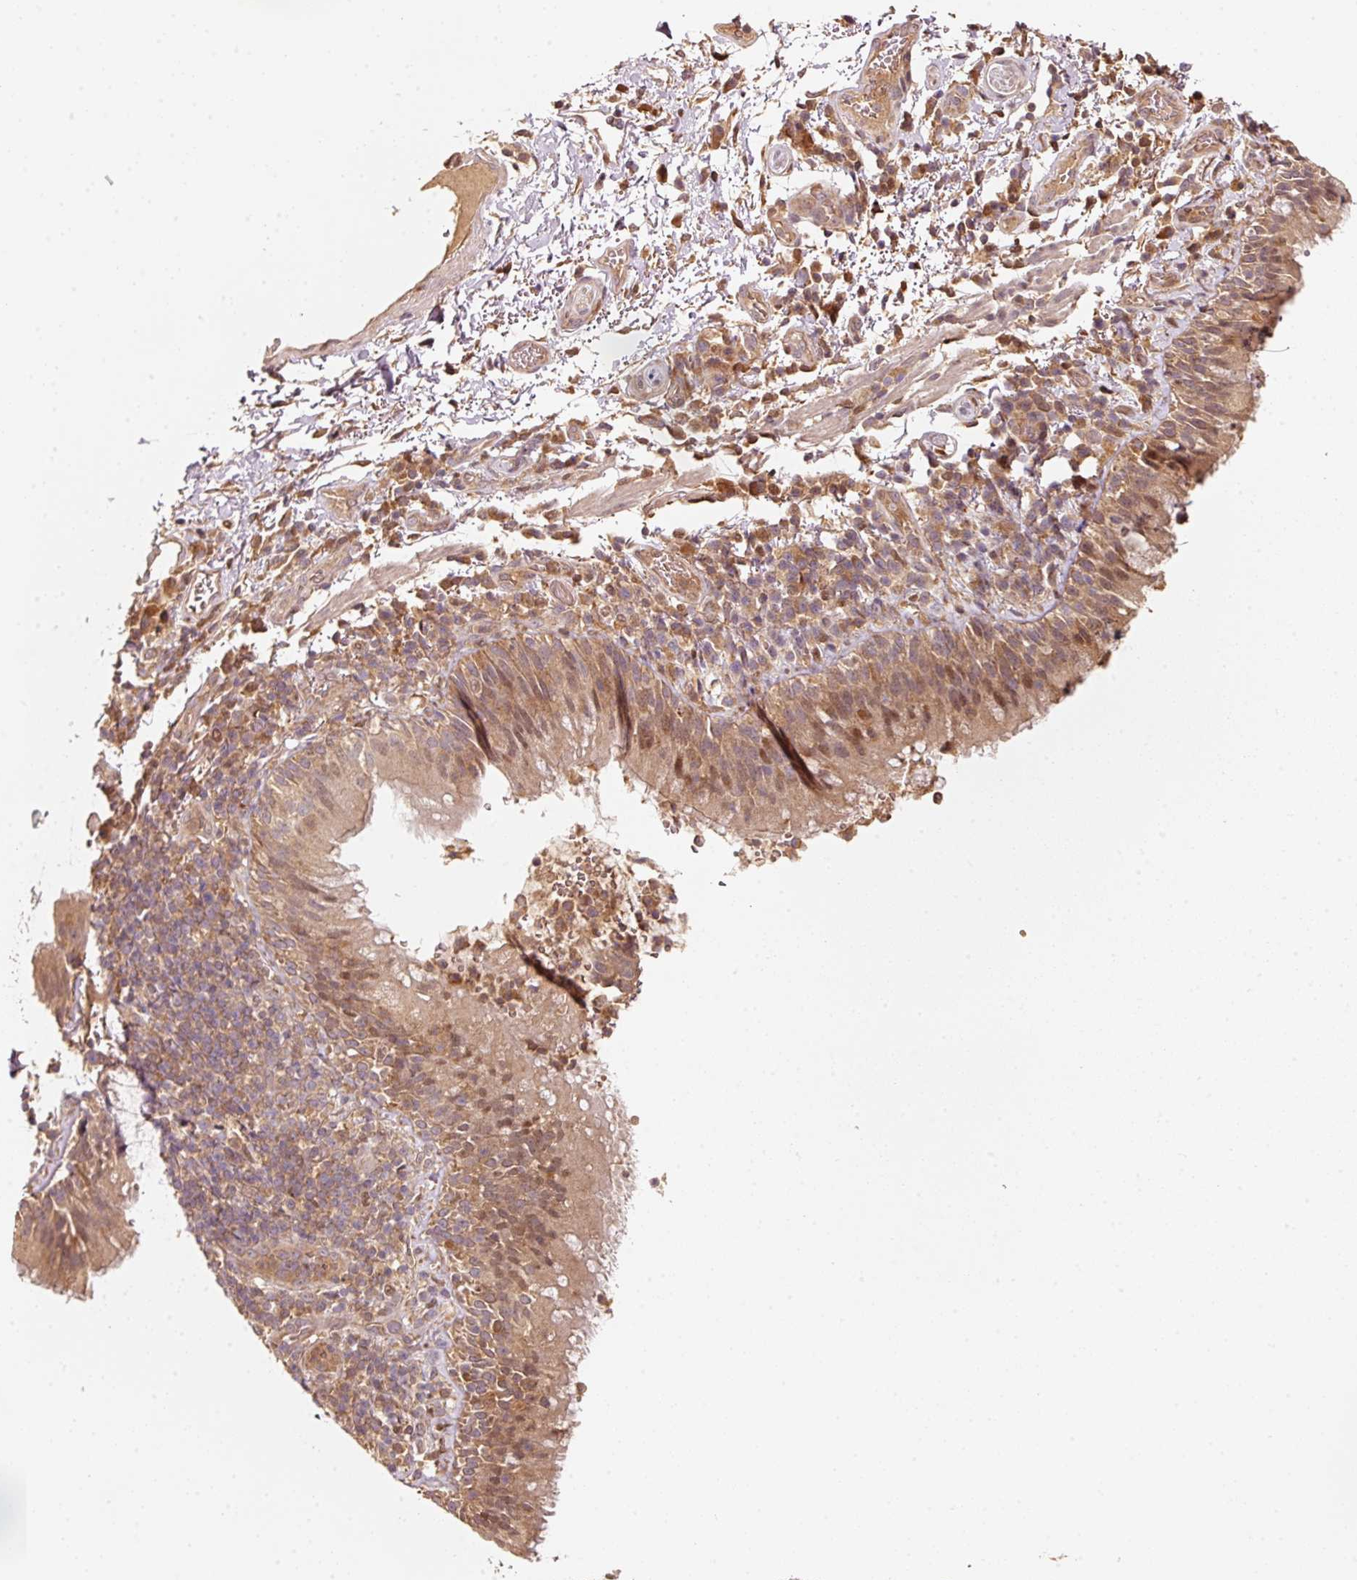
{"staining": {"intensity": "moderate", "quantity": ">75%", "location": "cytoplasmic/membranous,nuclear"}, "tissue": "bronchus", "cell_type": "Respiratory epithelial cells", "image_type": "normal", "snomed": [{"axis": "morphology", "description": "Normal tissue, NOS"}, {"axis": "topography", "description": "Cartilage tissue"}, {"axis": "topography", "description": "Bronchus"}], "caption": "High-power microscopy captured an immunohistochemistry (IHC) image of benign bronchus, revealing moderate cytoplasmic/membranous,nuclear expression in approximately >75% of respiratory epithelial cells.", "gene": "RRAS2", "patient": {"sex": "male", "age": 56}}